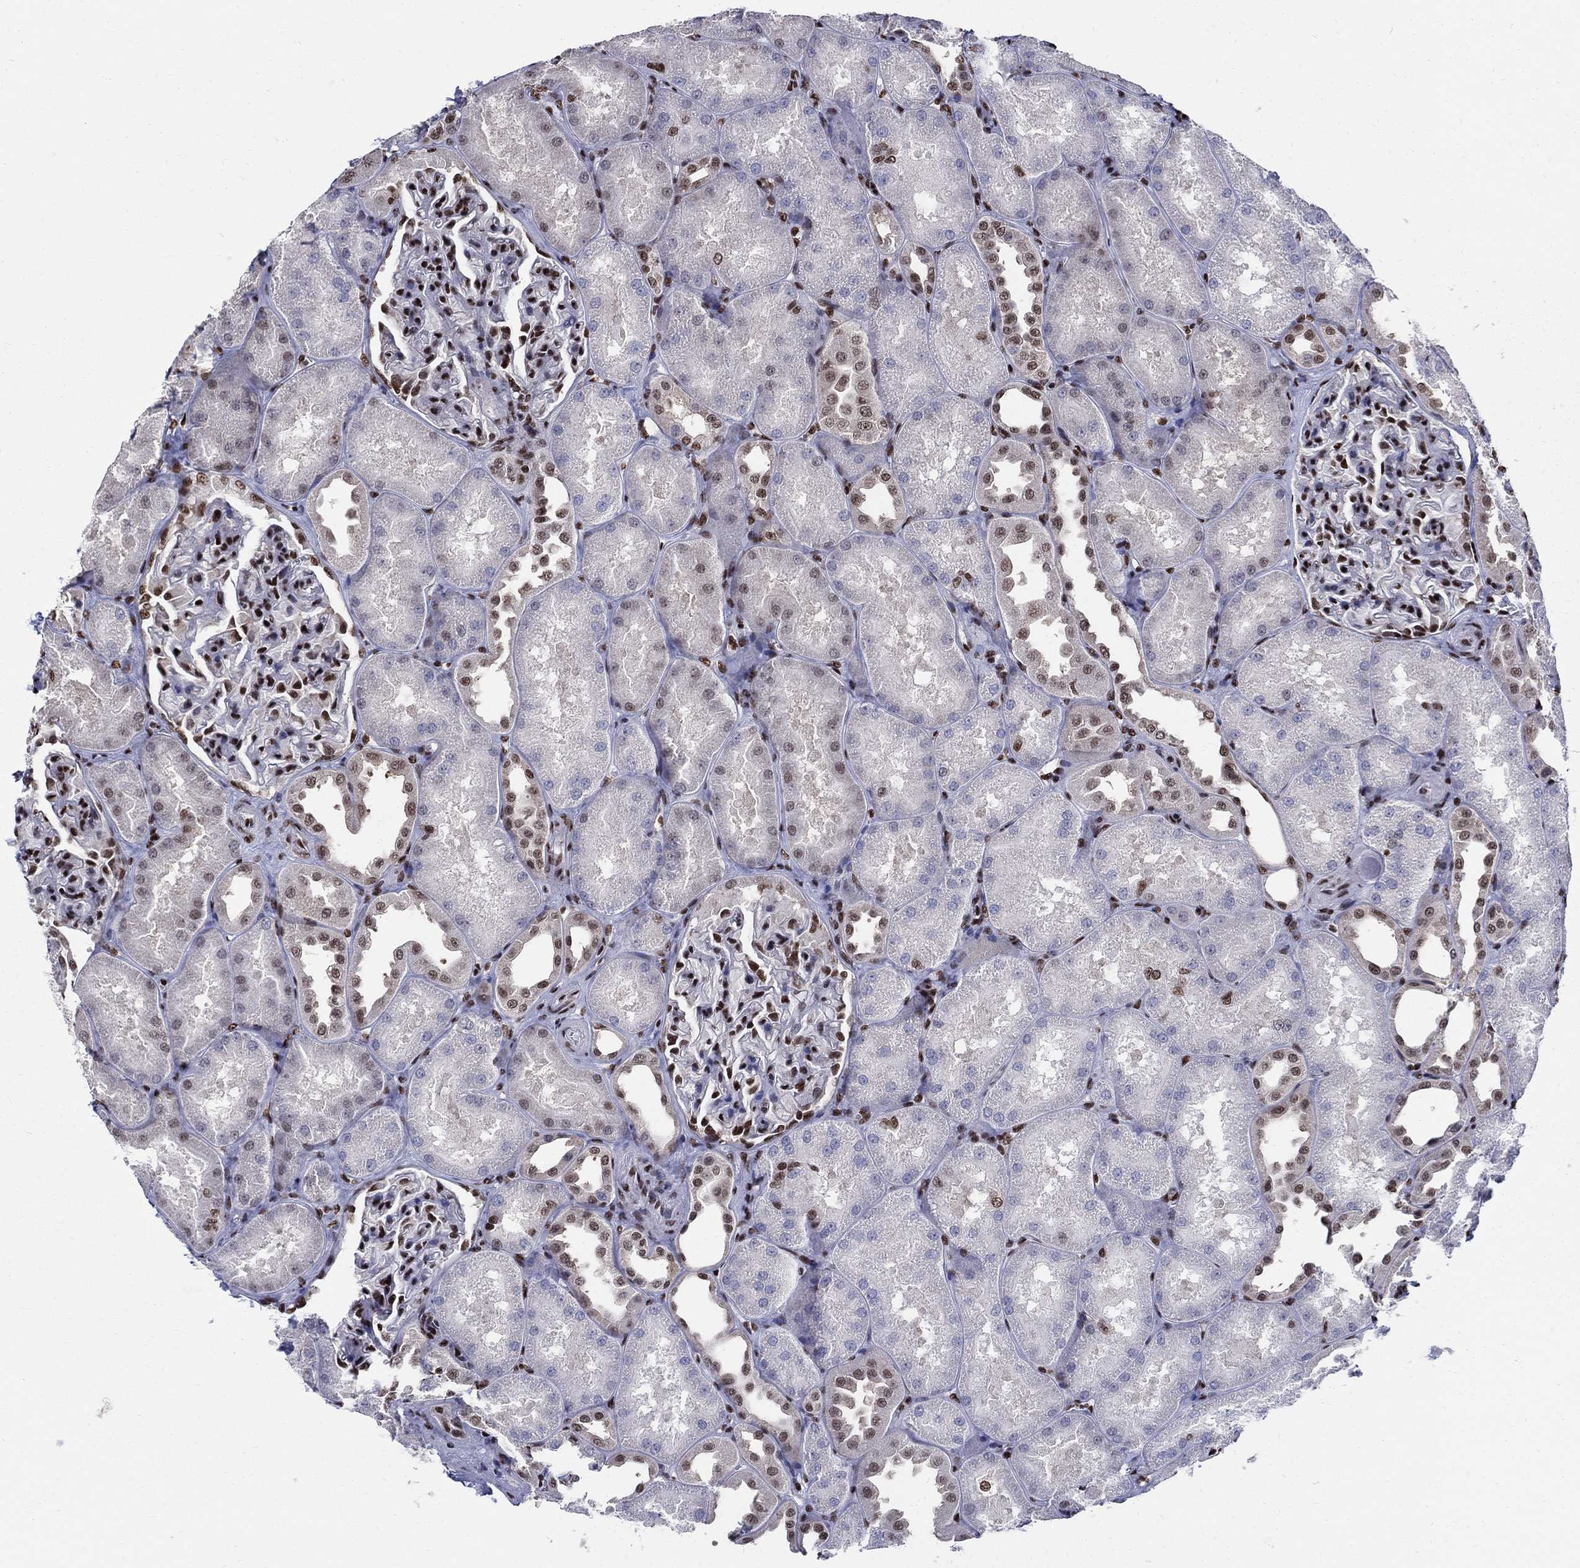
{"staining": {"intensity": "strong", "quantity": ">75%", "location": "nuclear"}, "tissue": "kidney", "cell_type": "Cells in glomeruli", "image_type": "normal", "snomed": [{"axis": "morphology", "description": "Normal tissue, NOS"}, {"axis": "topography", "description": "Kidney"}], "caption": "Immunohistochemistry of normal kidney reveals high levels of strong nuclear staining in about >75% of cells in glomeruli.", "gene": "FBXO16", "patient": {"sex": "male", "age": 61}}